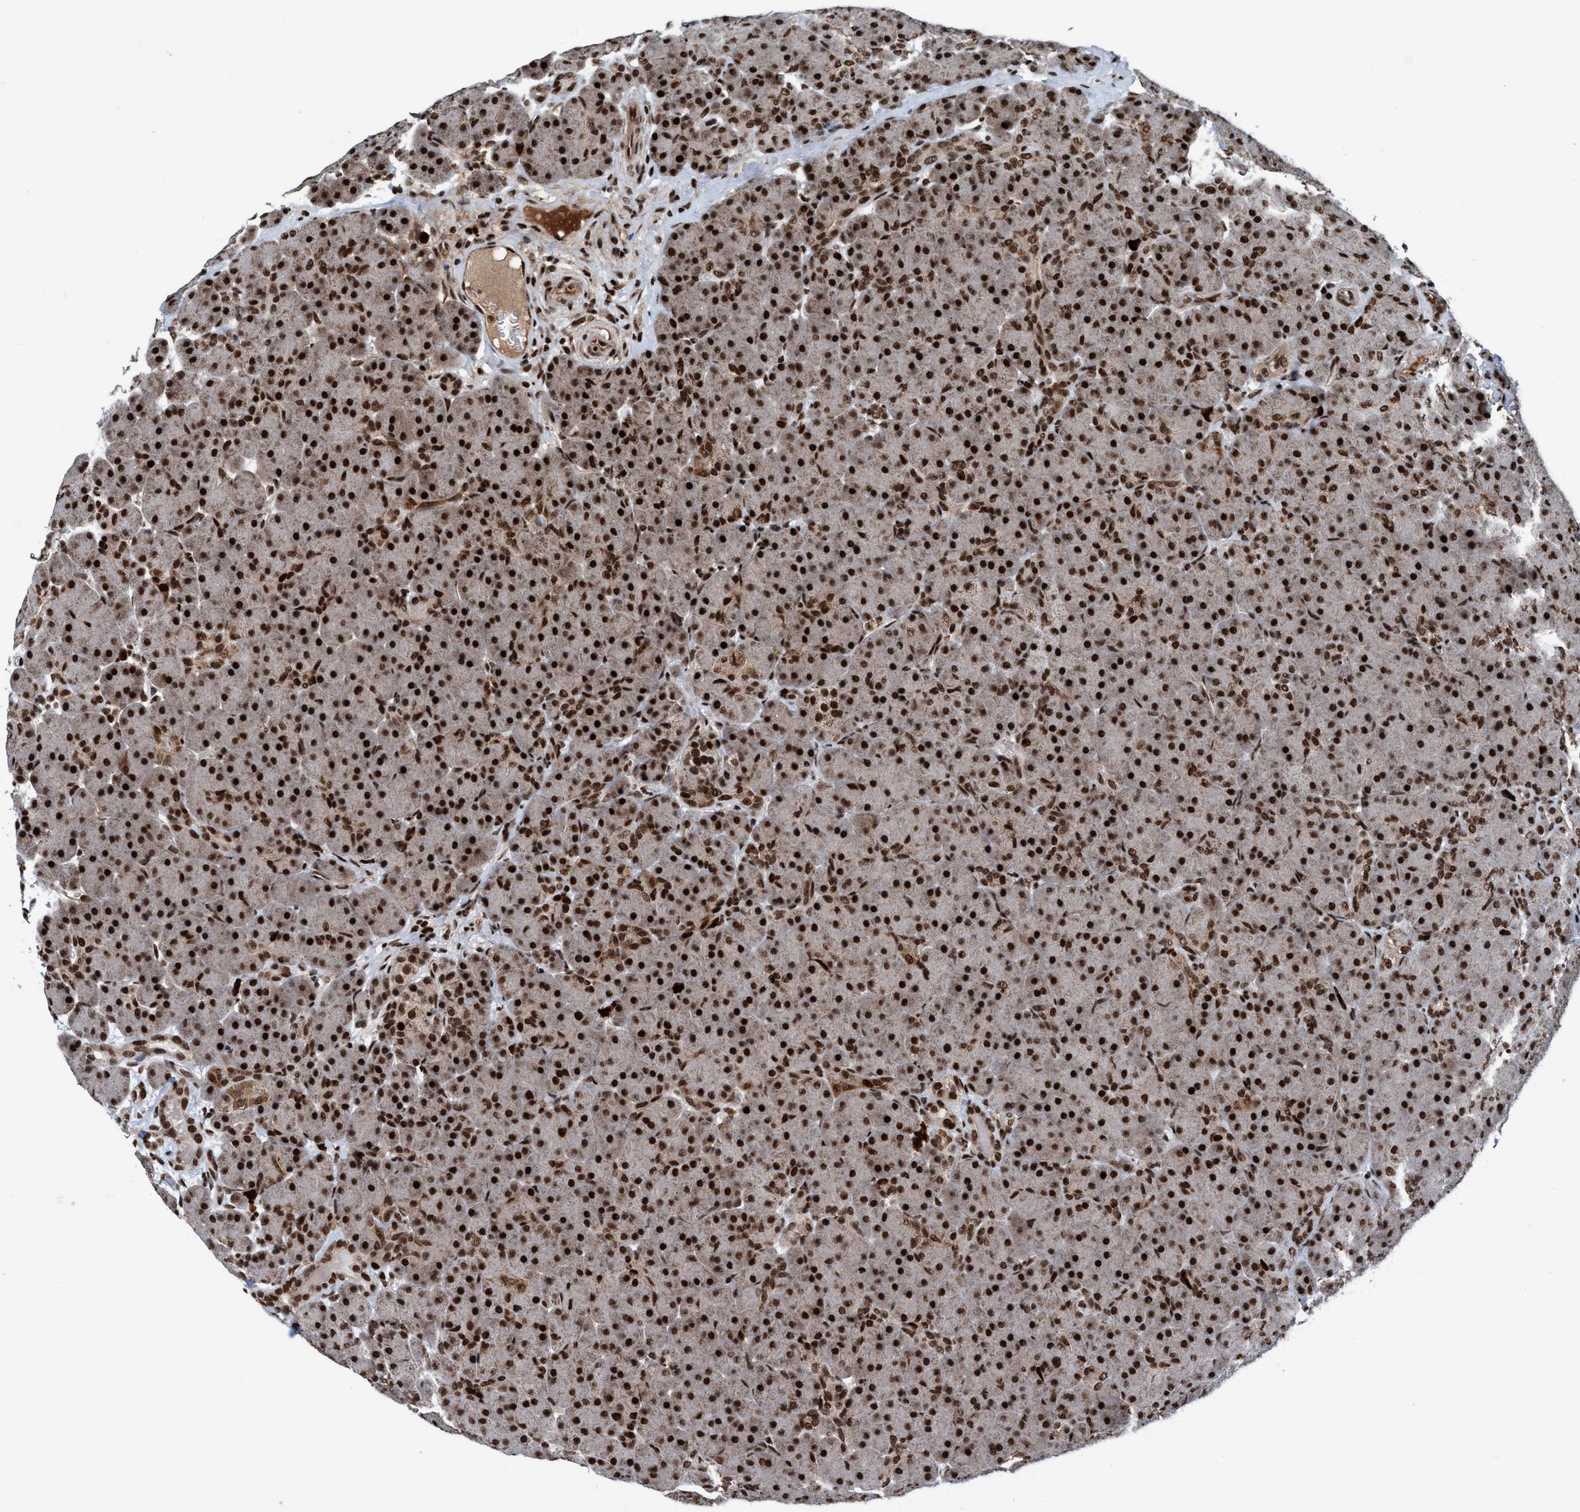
{"staining": {"intensity": "strong", "quantity": ">75%", "location": "nuclear"}, "tissue": "pancreas", "cell_type": "Exocrine glandular cells", "image_type": "normal", "snomed": [{"axis": "morphology", "description": "Normal tissue, NOS"}, {"axis": "topography", "description": "Pancreas"}], "caption": "IHC of normal human pancreas reveals high levels of strong nuclear positivity in approximately >75% of exocrine glandular cells.", "gene": "TOPBP1", "patient": {"sex": "male", "age": 66}}